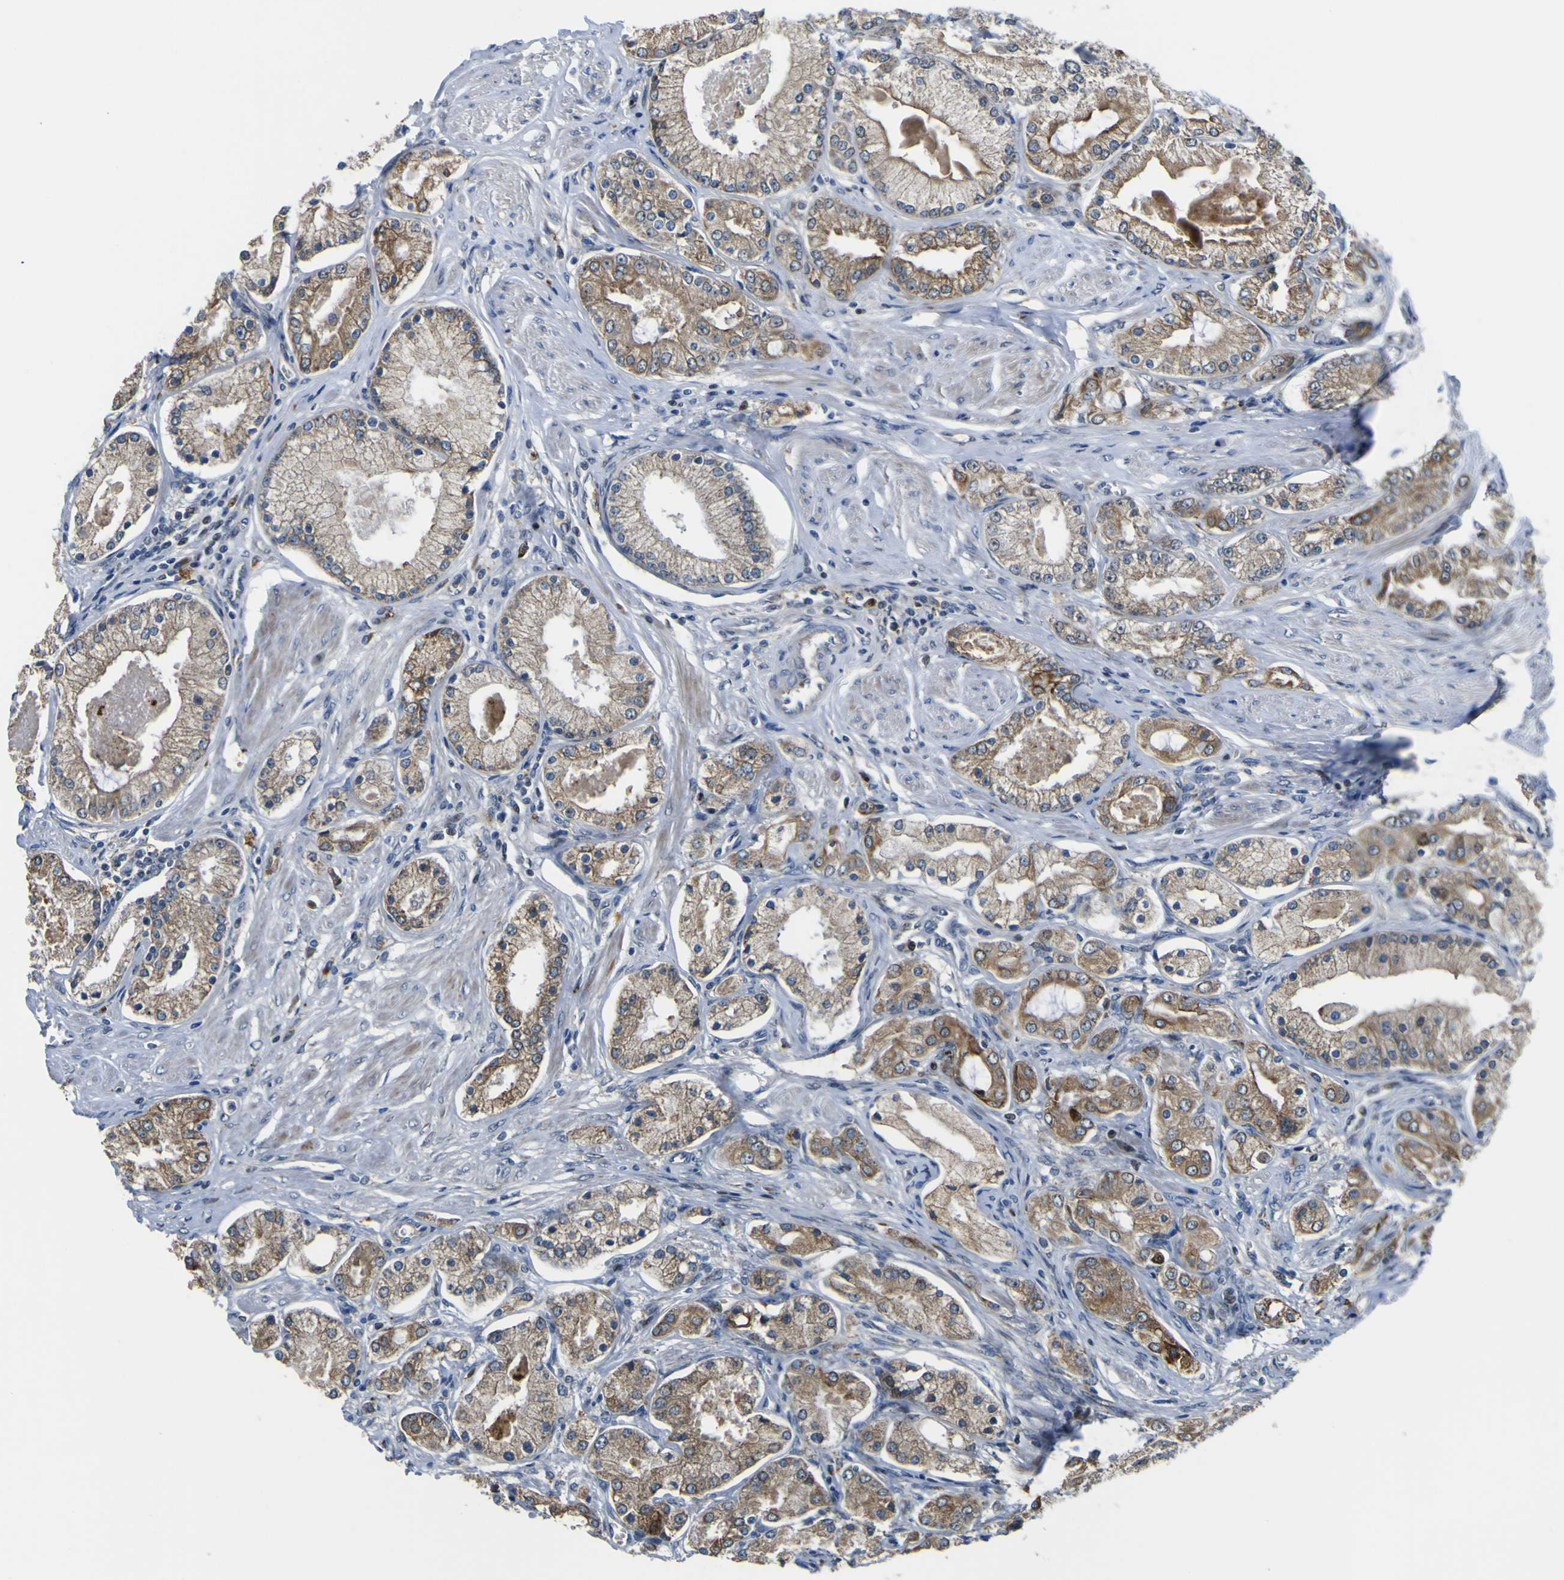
{"staining": {"intensity": "moderate", "quantity": ">75%", "location": "cytoplasmic/membranous"}, "tissue": "prostate cancer", "cell_type": "Tumor cells", "image_type": "cancer", "snomed": [{"axis": "morphology", "description": "Adenocarcinoma, High grade"}, {"axis": "topography", "description": "Prostate"}], "caption": "Immunohistochemistry (DAB) staining of human prostate cancer (high-grade adenocarcinoma) displays moderate cytoplasmic/membranous protein positivity in approximately >75% of tumor cells.", "gene": "LBHD1", "patient": {"sex": "male", "age": 66}}